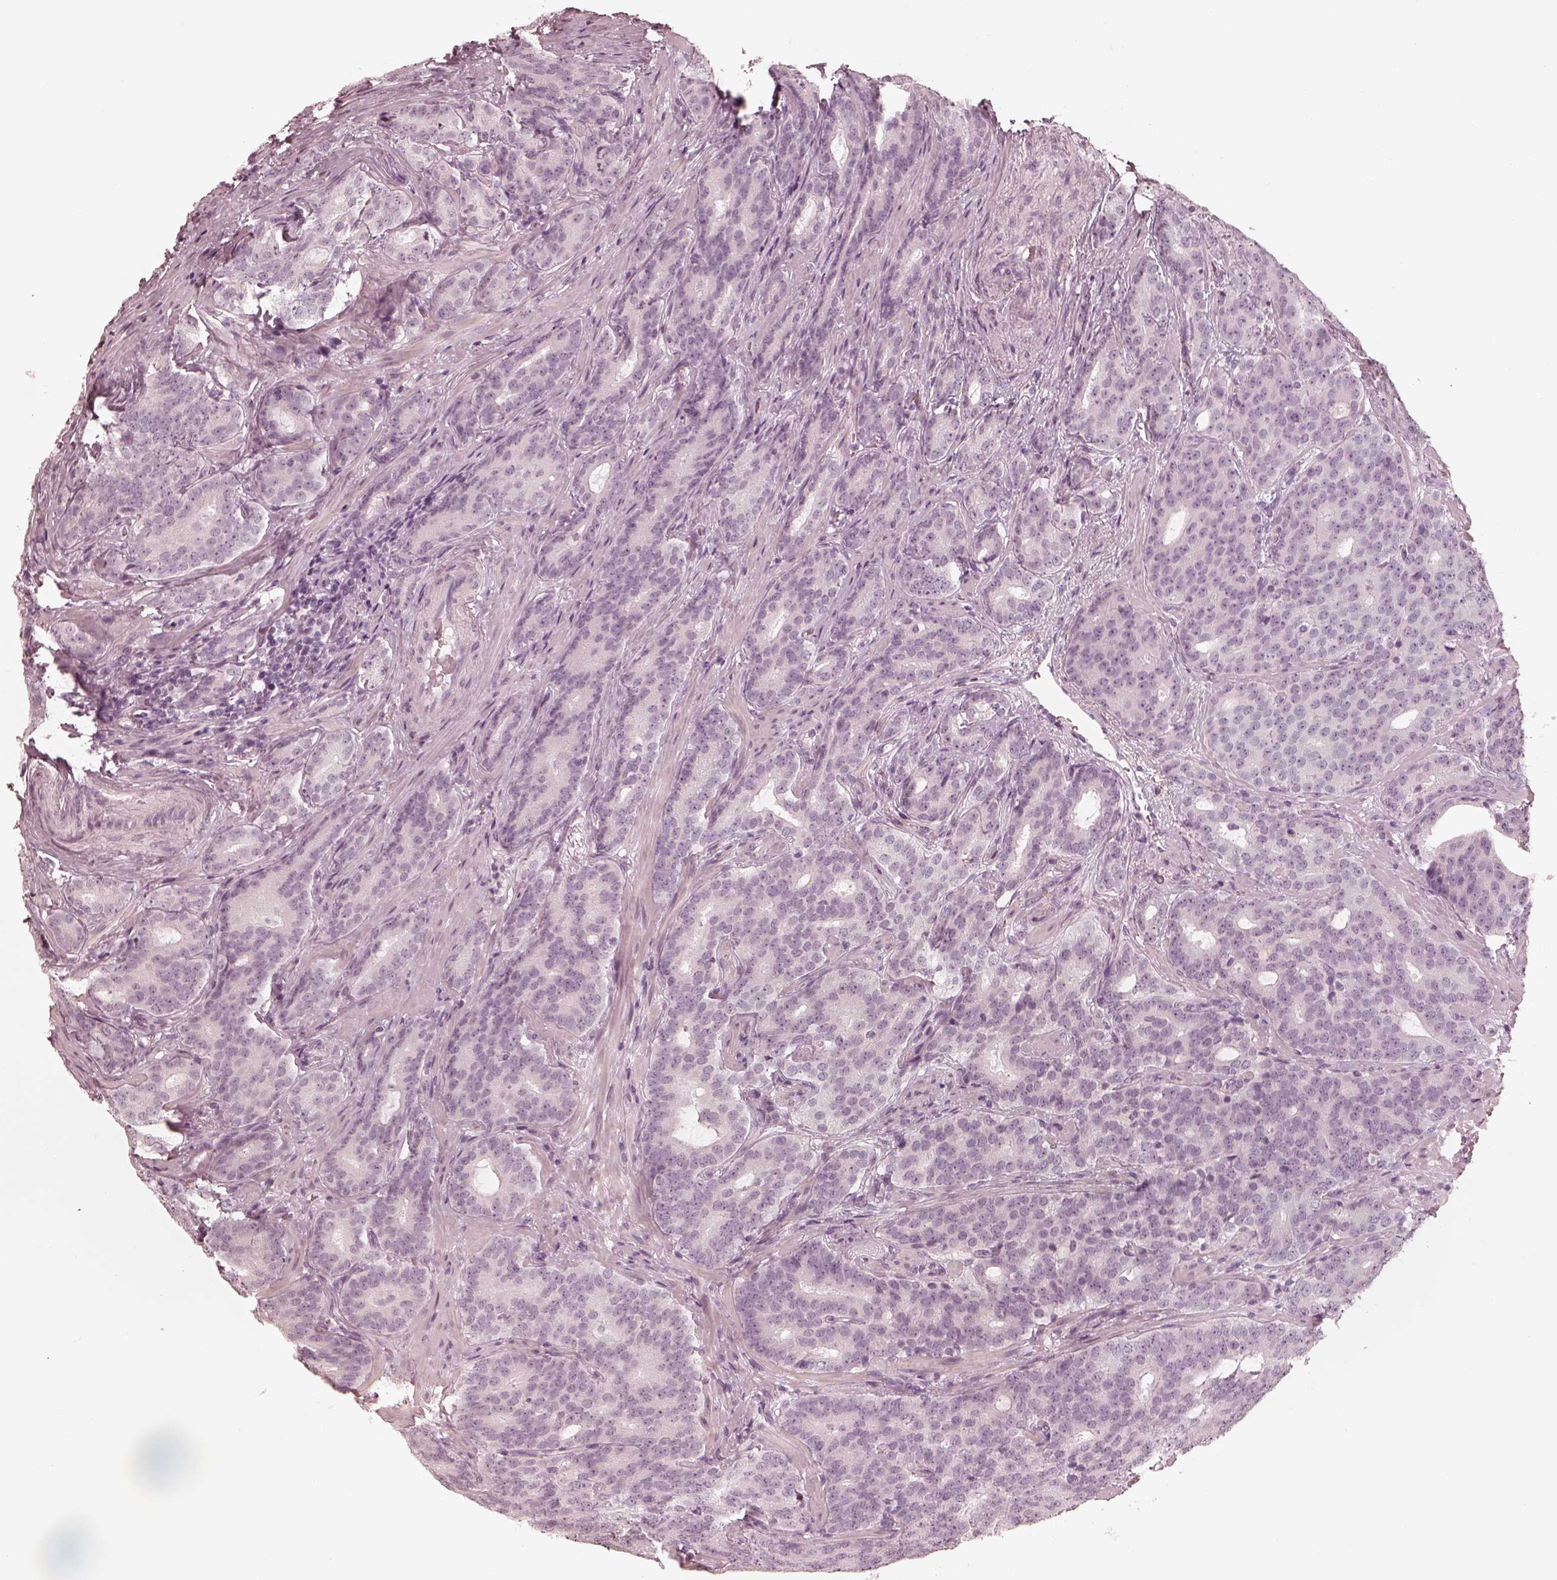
{"staining": {"intensity": "negative", "quantity": "none", "location": "none"}, "tissue": "prostate cancer", "cell_type": "Tumor cells", "image_type": "cancer", "snomed": [{"axis": "morphology", "description": "Adenocarcinoma, NOS"}, {"axis": "topography", "description": "Prostate"}], "caption": "A photomicrograph of prostate adenocarcinoma stained for a protein reveals no brown staining in tumor cells.", "gene": "CALR3", "patient": {"sex": "male", "age": 71}}